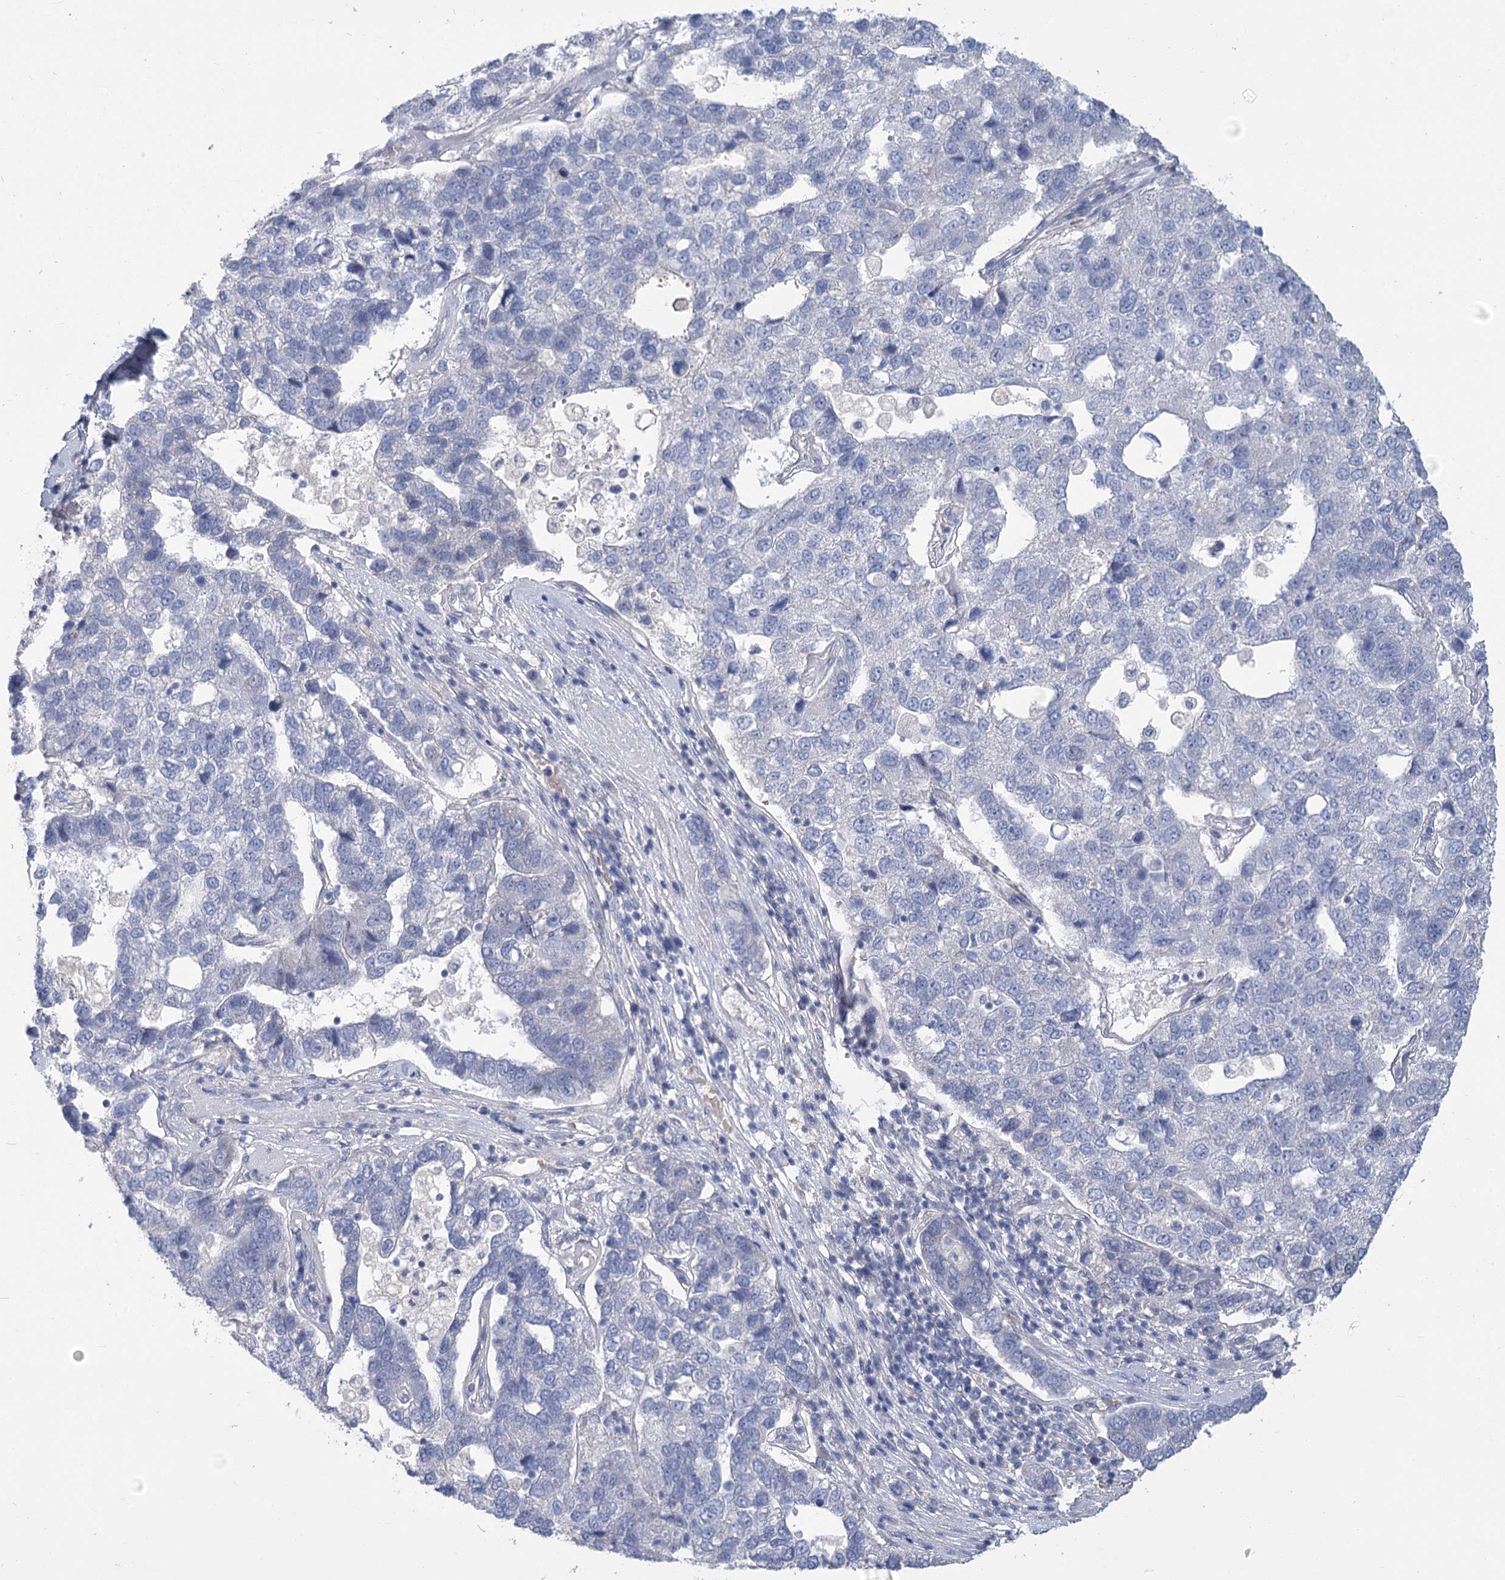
{"staining": {"intensity": "negative", "quantity": "none", "location": "none"}, "tissue": "pancreatic cancer", "cell_type": "Tumor cells", "image_type": "cancer", "snomed": [{"axis": "morphology", "description": "Adenocarcinoma, NOS"}, {"axis": "topography", "description": "Pancreas"}], "caption": "Histopathology image shows no protein positivity in tumor cells of pancreatic cancer tissue.", "gene": "SLC9A3", "patient": {"sex": "female", "age": 61}}